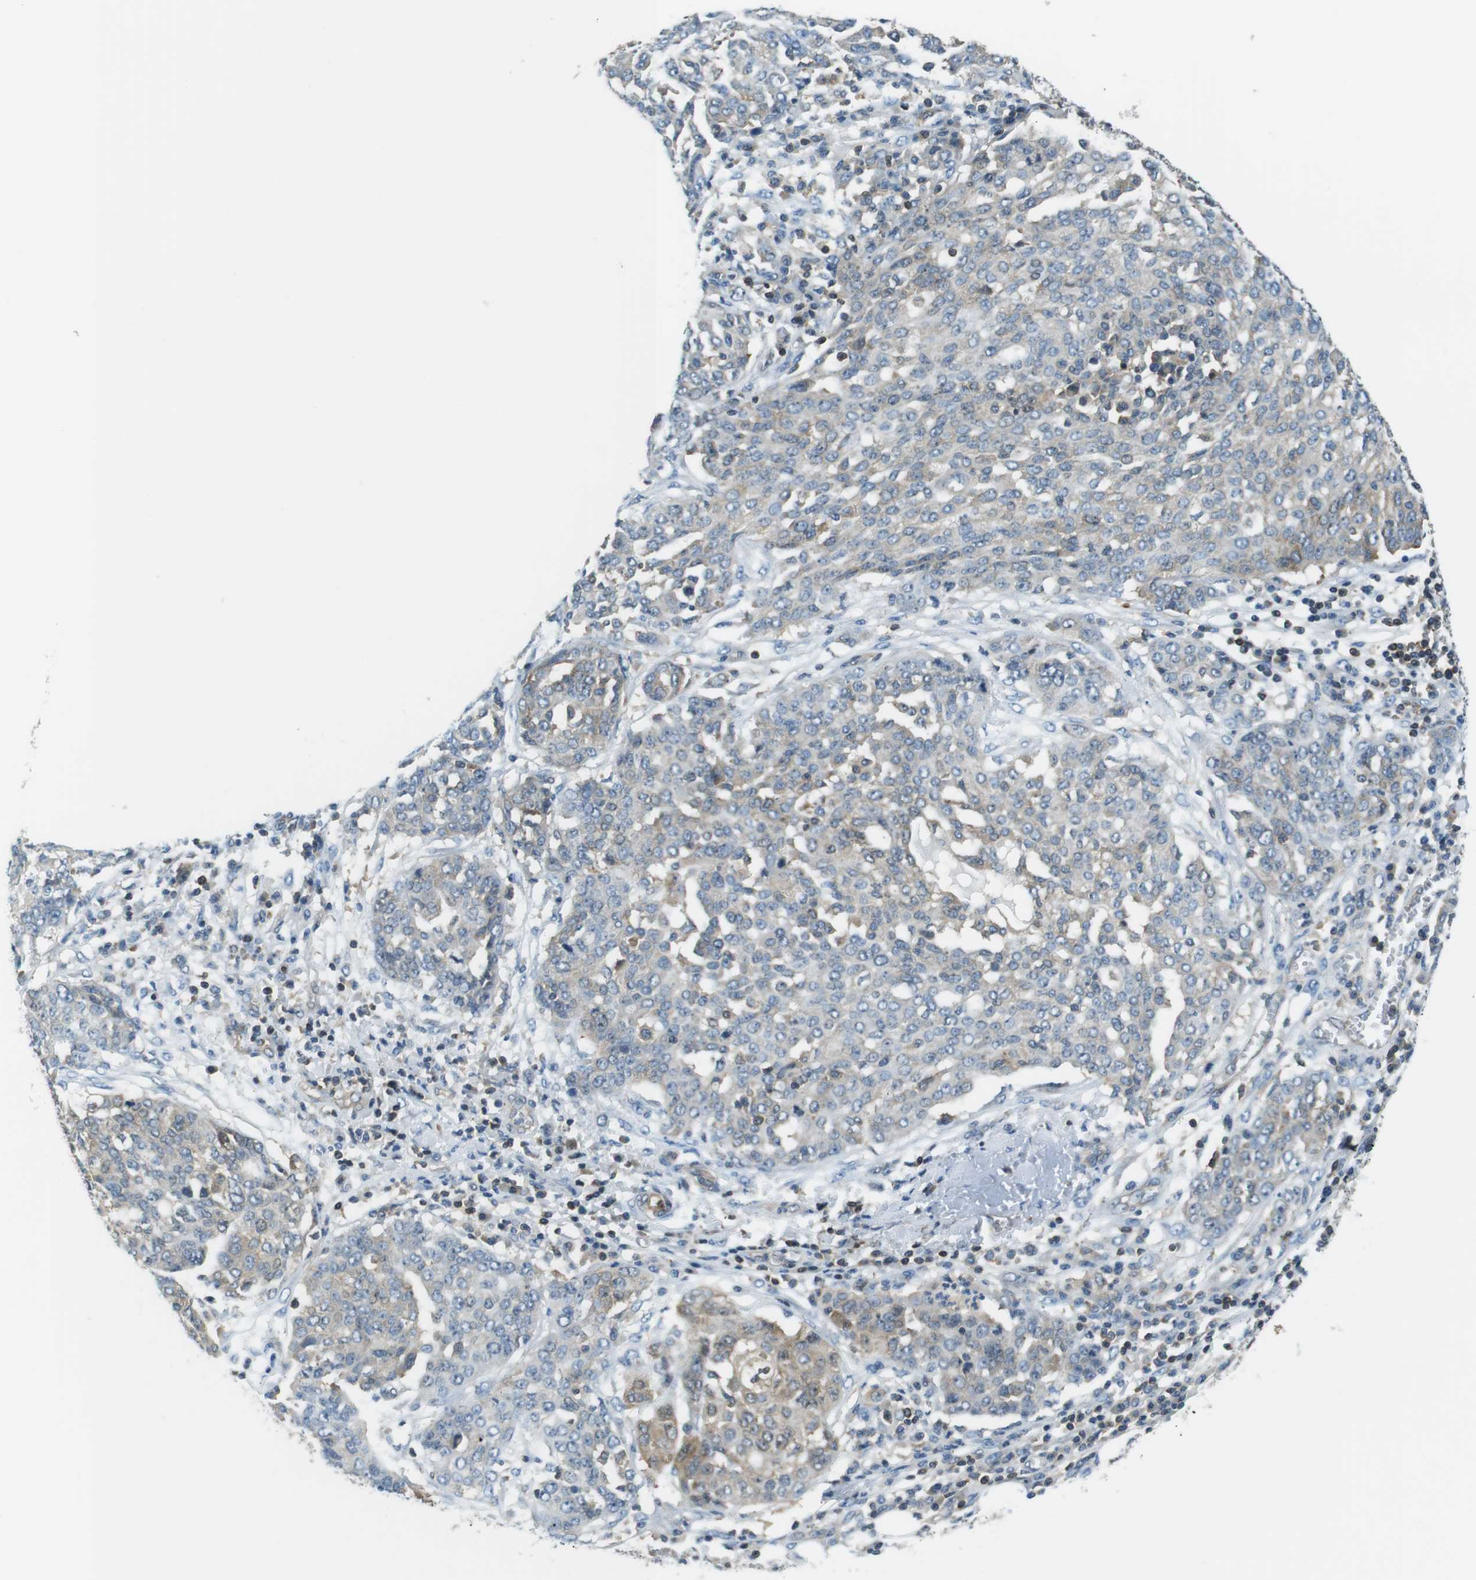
{"staining": {"intensity": "weak", "quantity": "25%-75%", "location": "cytoplasmic/membranous"}, "tissue": "ovarian cancer", "cell_type": "Tumor cells", "image_type": "cancer", "snomed": [{"axis": "morphology", "description": "Cystadenocarcinoma, serous, NOS"}, {"axis": "topography", "description": "Soft tissue"}, {"axis": "topography", "description": "Ovary"}], "caption": "High-power microscopy captured an immunohistochemistry (IHC) image of serous cystadenocarcinoma (ovarian), revealing weak cytoplasmic/membranous positivity in approximately 25%-75% of tumor cells. Immunohistochemistry stains the protein of interest in brown and the nuclei are stained blue.", "gene": "TES", "patient": {"sex": "female", "age": 57}}